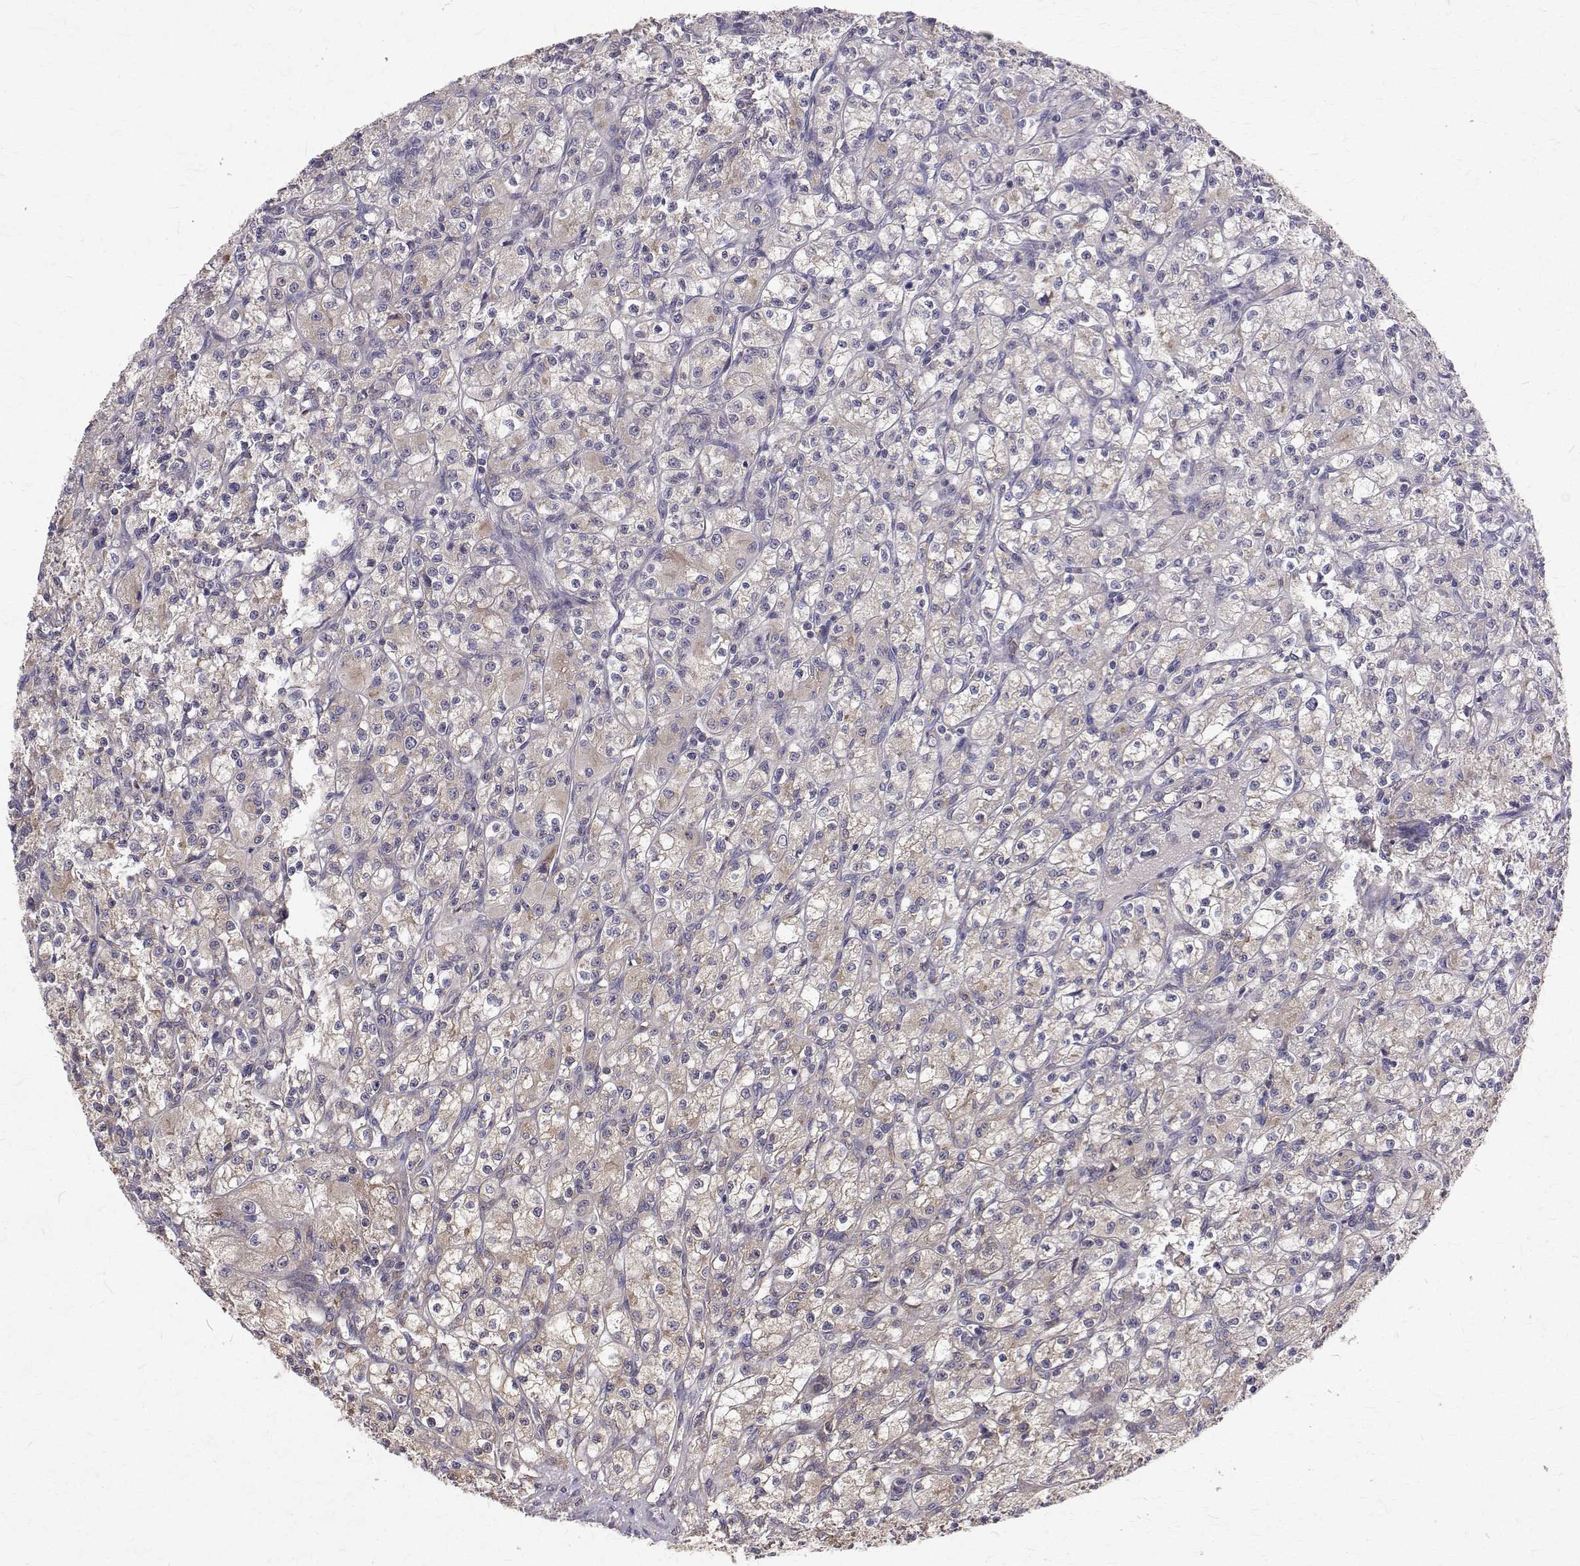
{"staining": {"intensity": "weak", "quantity": "<25%", "location": "cytoplasmic/membranous"}, "tissue": "renal cancer", "cell_type": "Tumor cells", "image_type": "cancer", "snomed": [{"axis": "morphology", "description": "Adenocarcinoma, NOS"}, {"axis": "topography", "description": "Kidney"}], "caption": "Immunohistochemistry histopathology image of neoplastic tissue: renal cancer stained with DAB (3,3'-diaminobenzidine) exhibits no significant protein staining in tumor cells. The staining is performed using DAB brown chromogen with nuclei counter-stained in using hematoxylin.", "gene": "FARSB", "patient": {"sex": "female", "age": 70}}